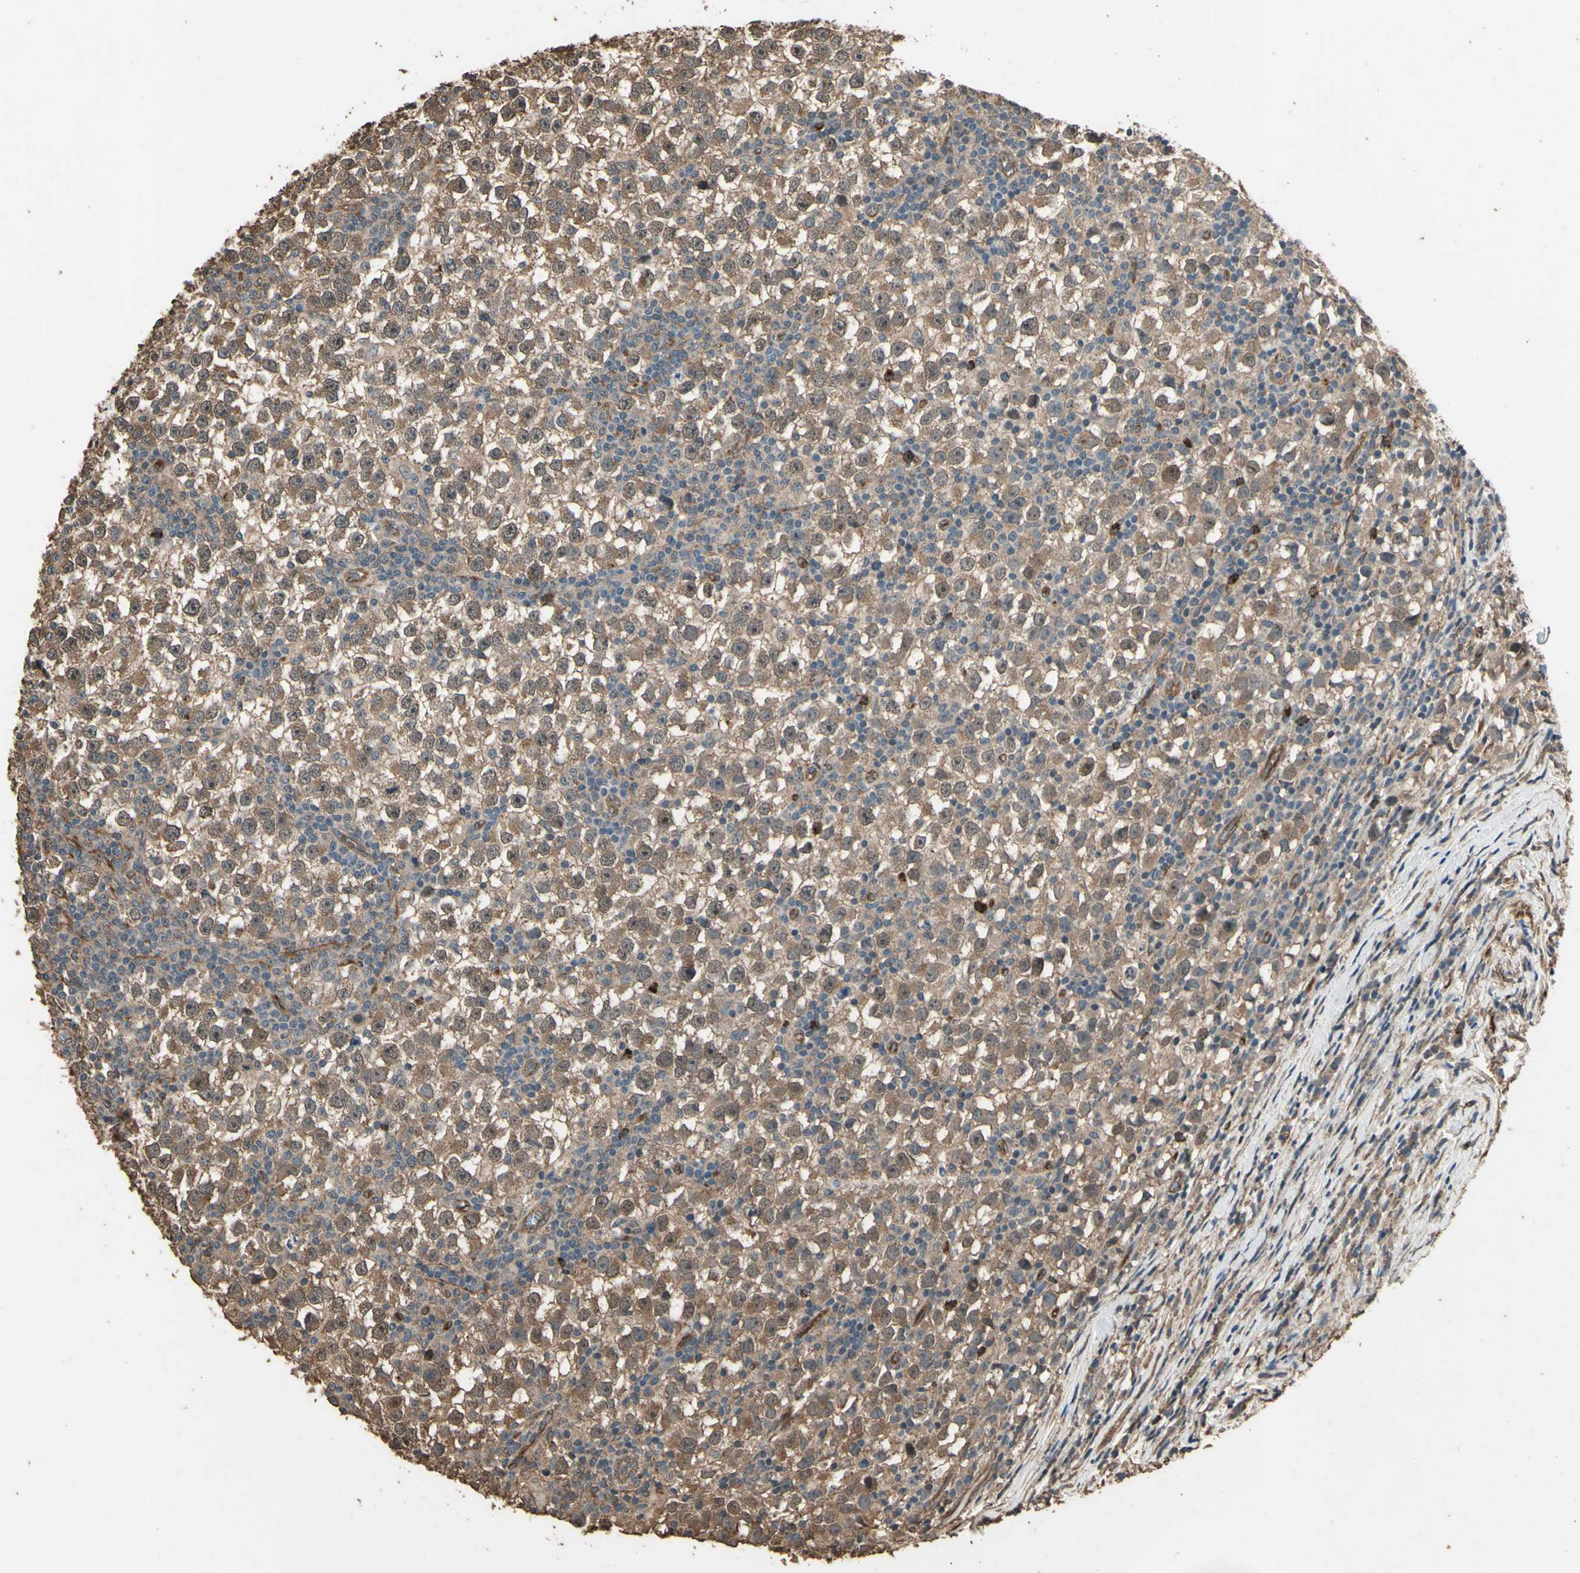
{"staining": {"intensity": "moderate", "quantity": ">75%", "location": "cytoplasmic/membranous"}, "tissue": "testis cancer", "cell_type": "Tumor cells", "image_type": "cancer", "snomed": [{"axis": "morphology", "description": "Seminoma, NOS"}, {"axis": "topography", "description": "Testis"}], "caption": "Tumor cells show moderate cytoplasmic/membranous positivity in approximately >75% of cells in seminoma (testis).", "gene": "TSPO", "patient": {"sex": "male", "age": 65}}